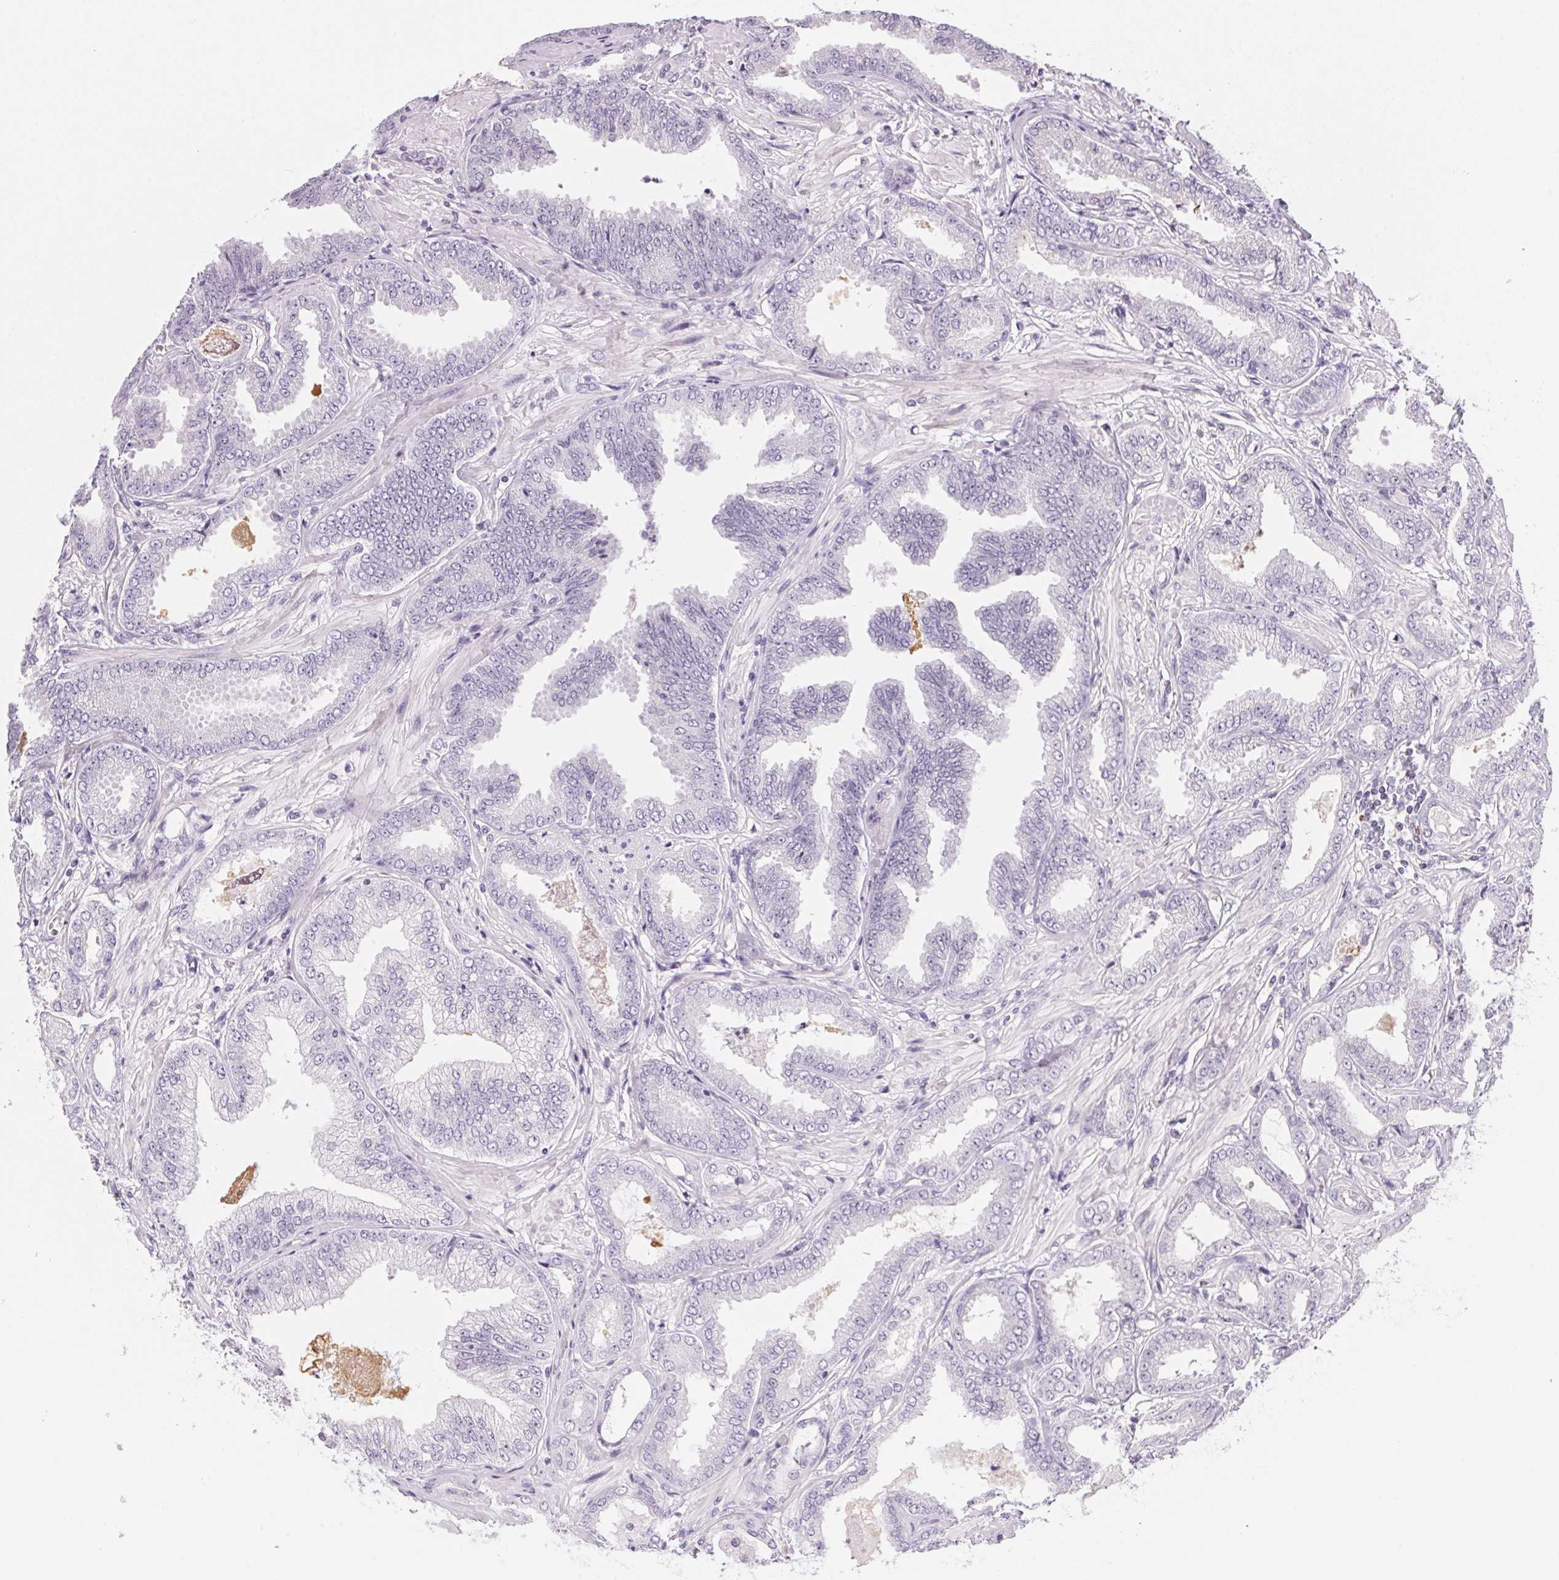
{"staining": {"intensity": "negative", "quantity": "none", "location": "none"}, "tissue": "prostate cancer", "cell_type": "Tumor cells", "image_type": "cancer", "snomed": [{"axis": "morphology", "description": "Adenocarcinoma, Low grade"}, {"axis": "topography", "description": "Prostate"}], "caption": "Adenocarcinoma (low-grade) (prostate) was stained to show a protein in brown. There is no significant staining in tumor cells.", "gene": "GIPC2", "patient": {"sex": "male", "age": 55}}